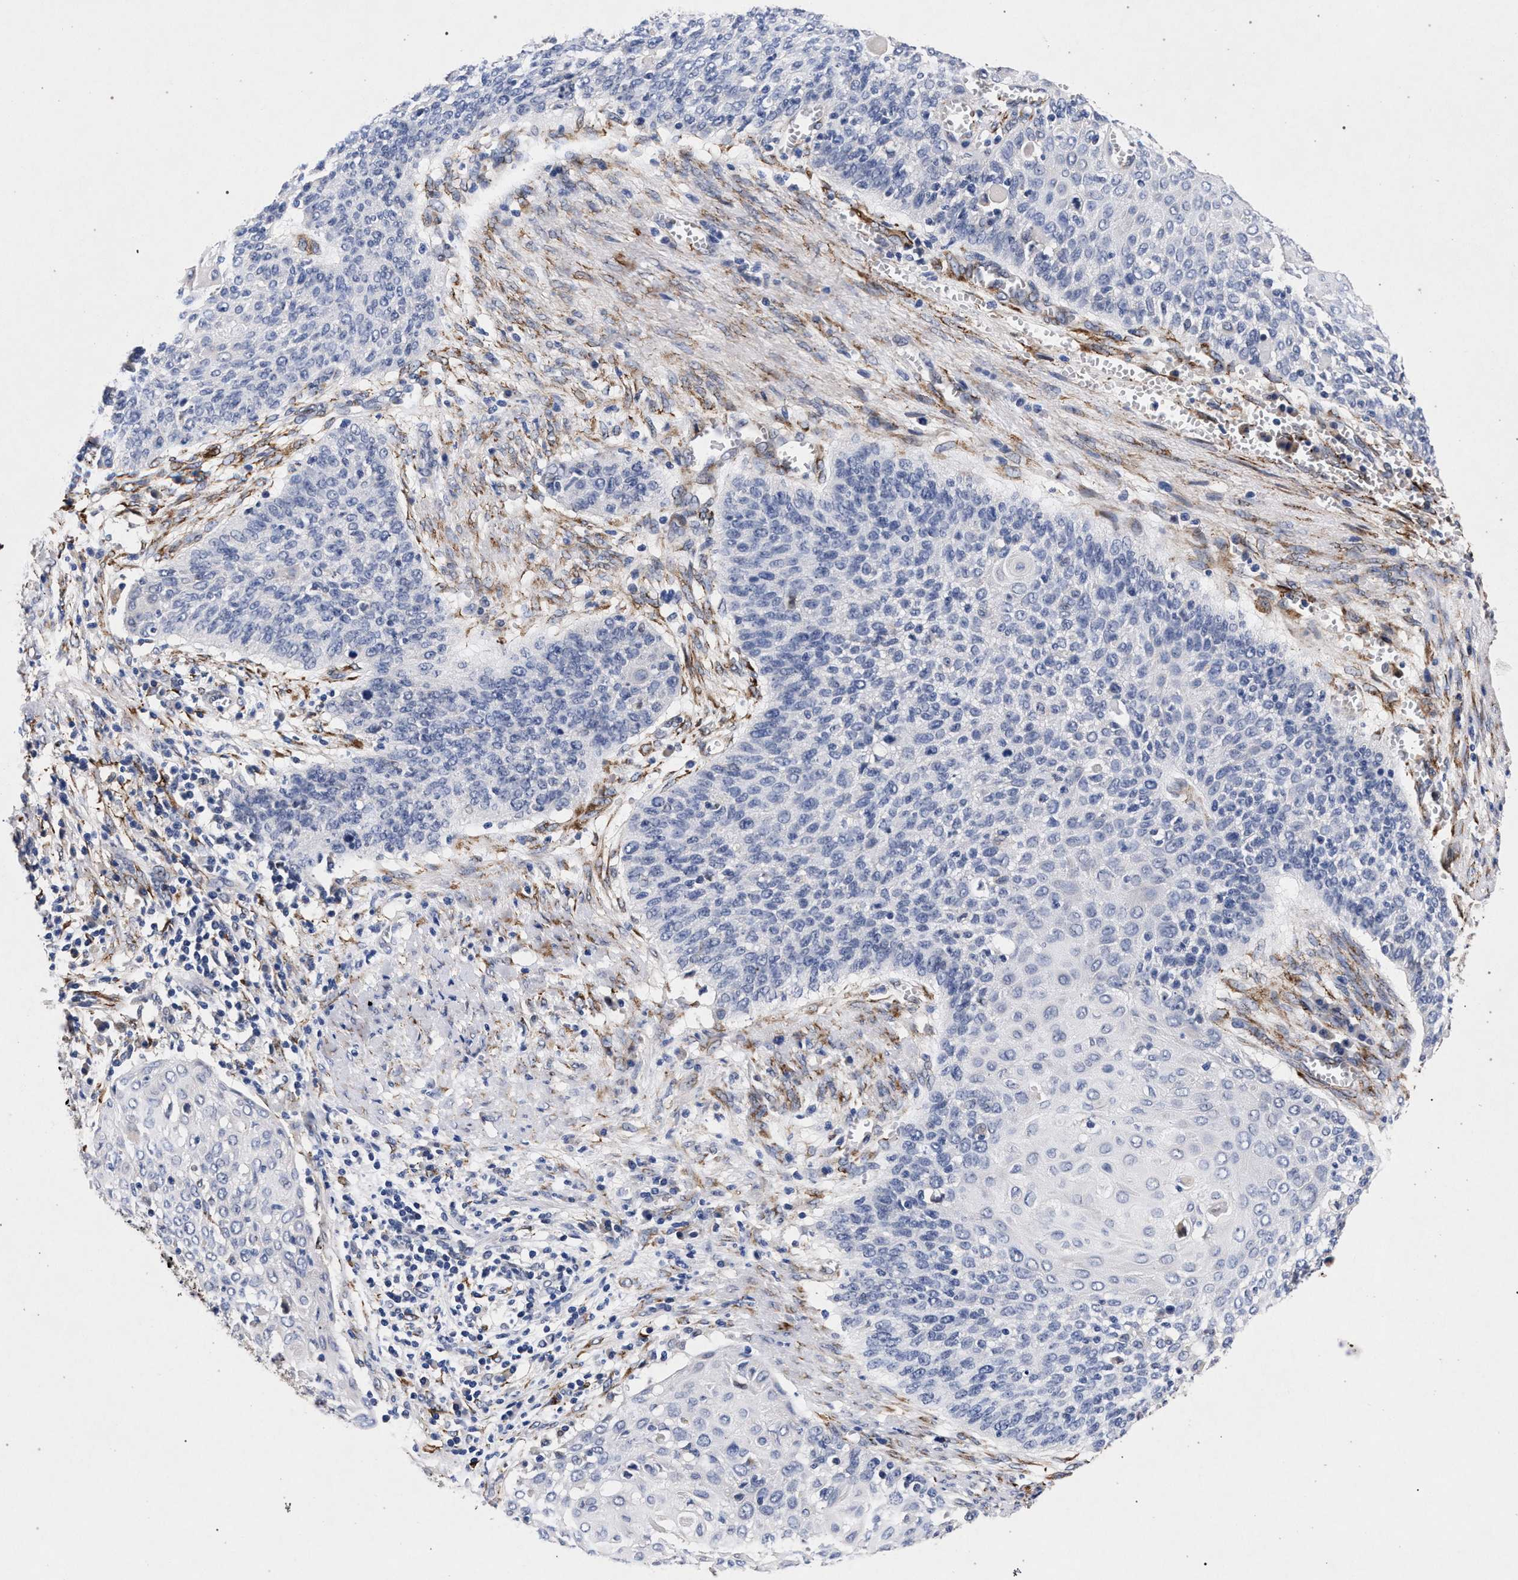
{"staining": {"intensity": "negative", "quantity": "none", "location": "none"}, "tissue": "cervical cancer", "cell_type": "Tumor cells", "image_type": "cancer", "snomed": [{"axis": "morphology", "description": "Squamous cell carcinoma, NOS"}, {"axis": "topography", "description": "Cervix"}], "caption": "Immunohistochemical staining of human cervical cancer reveals no significant staining in tumor cells. (IHC, brightfield microscopy, high magnification).", "gene": "NEK7", "patient": {"sex": "female", "age": 39}}